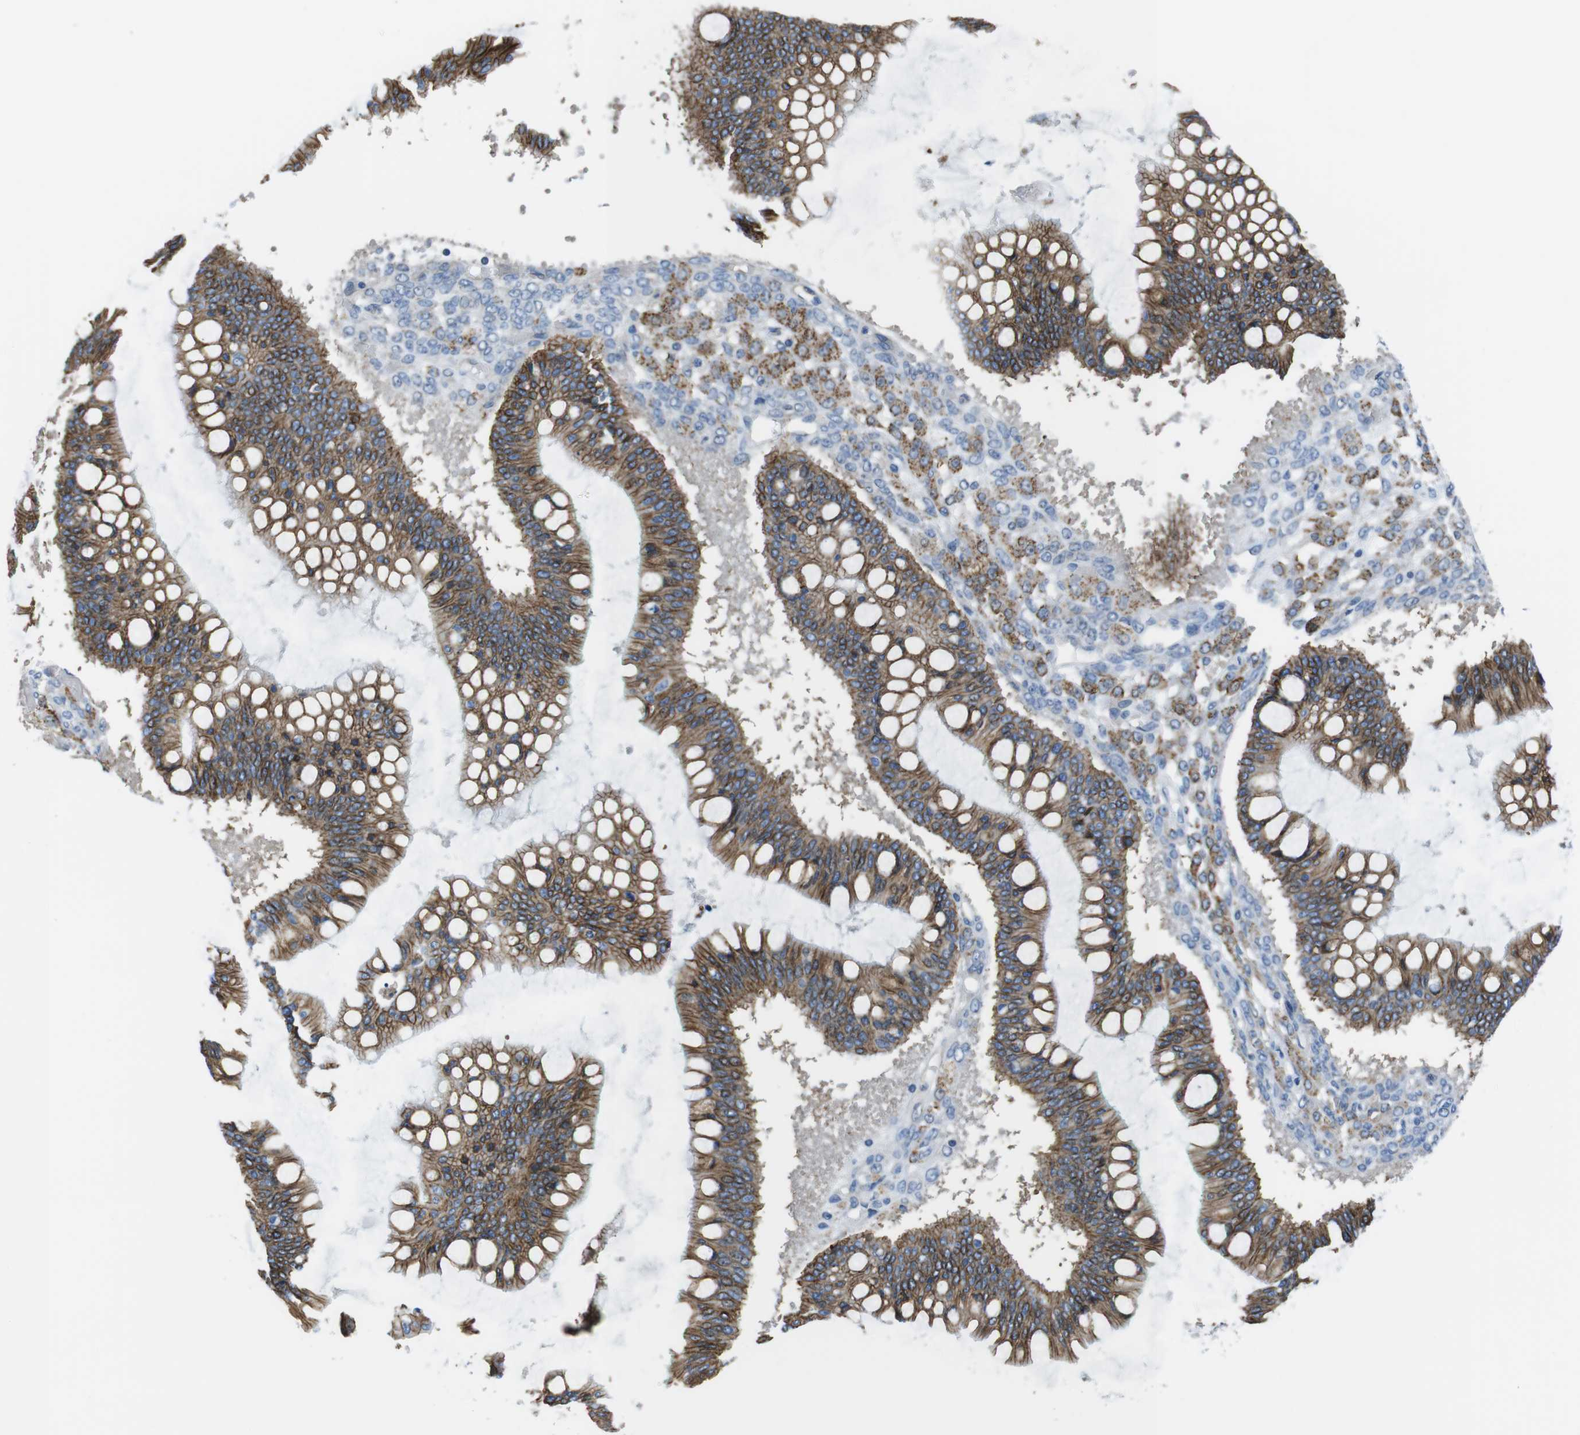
{"staining": {"intensity": "moderate", "quantity": ">75%", "location": "cytoplasmic/membranous"}, "tissue": "ovarian cancer", "cell_type": "Tumor cells", "image_type": "cancer", "snomed": [{"axis": "morphology", "description": "Cystadenocarcinoma, mucinous, NOS"}, {"axis": "topography", "description": "Ovary"}], "caption": "IHC (DAB) staining of ovarian cancer displays moderate cytoplasmic/membranous protein positivity in about >75% of tumor cells. The staining is performed using DAB brown chromogen to label protein expression. The nuclei are counter-stained blue using hematoxylin.", "gene": "CDH8", "patient": {"sex": "female", "age": 73}}